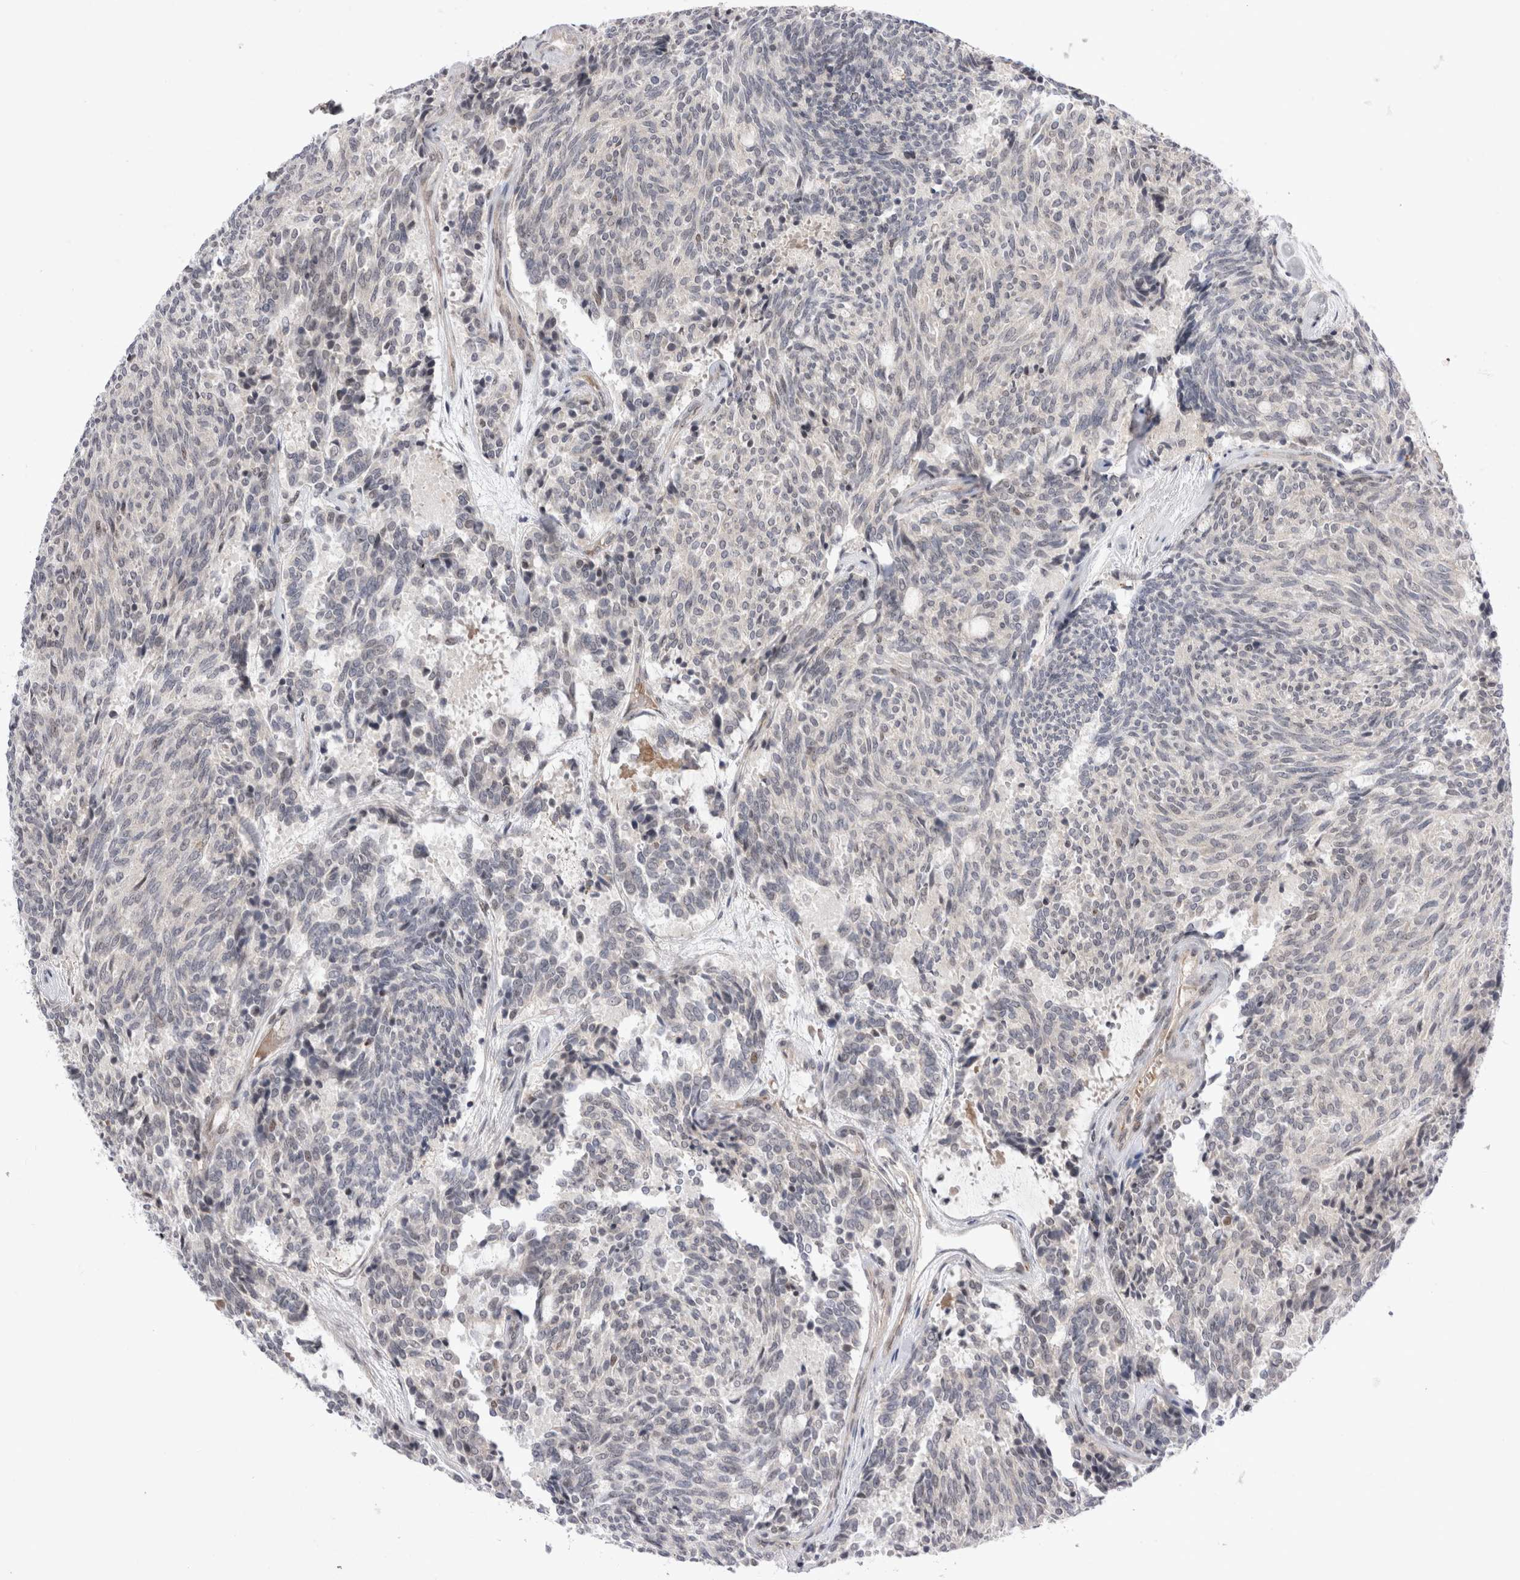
{"staining": {"intensity": "negative", "quantity": "none", "location": "none"}, "tissue": "carcinoid", "cell_type": "Tumor cells", "image_type": "cancer", "snomed": [{"axis": "morphology", "description": "Carcinoid, malignant, NOS"}, {"axis": "topography", "description": "Pancreas"}], "caption": "Tumor cells show no significant protein staining in carcinoid.", "gene": "STK11", "patient": {"sex": "female", "age": 54}}